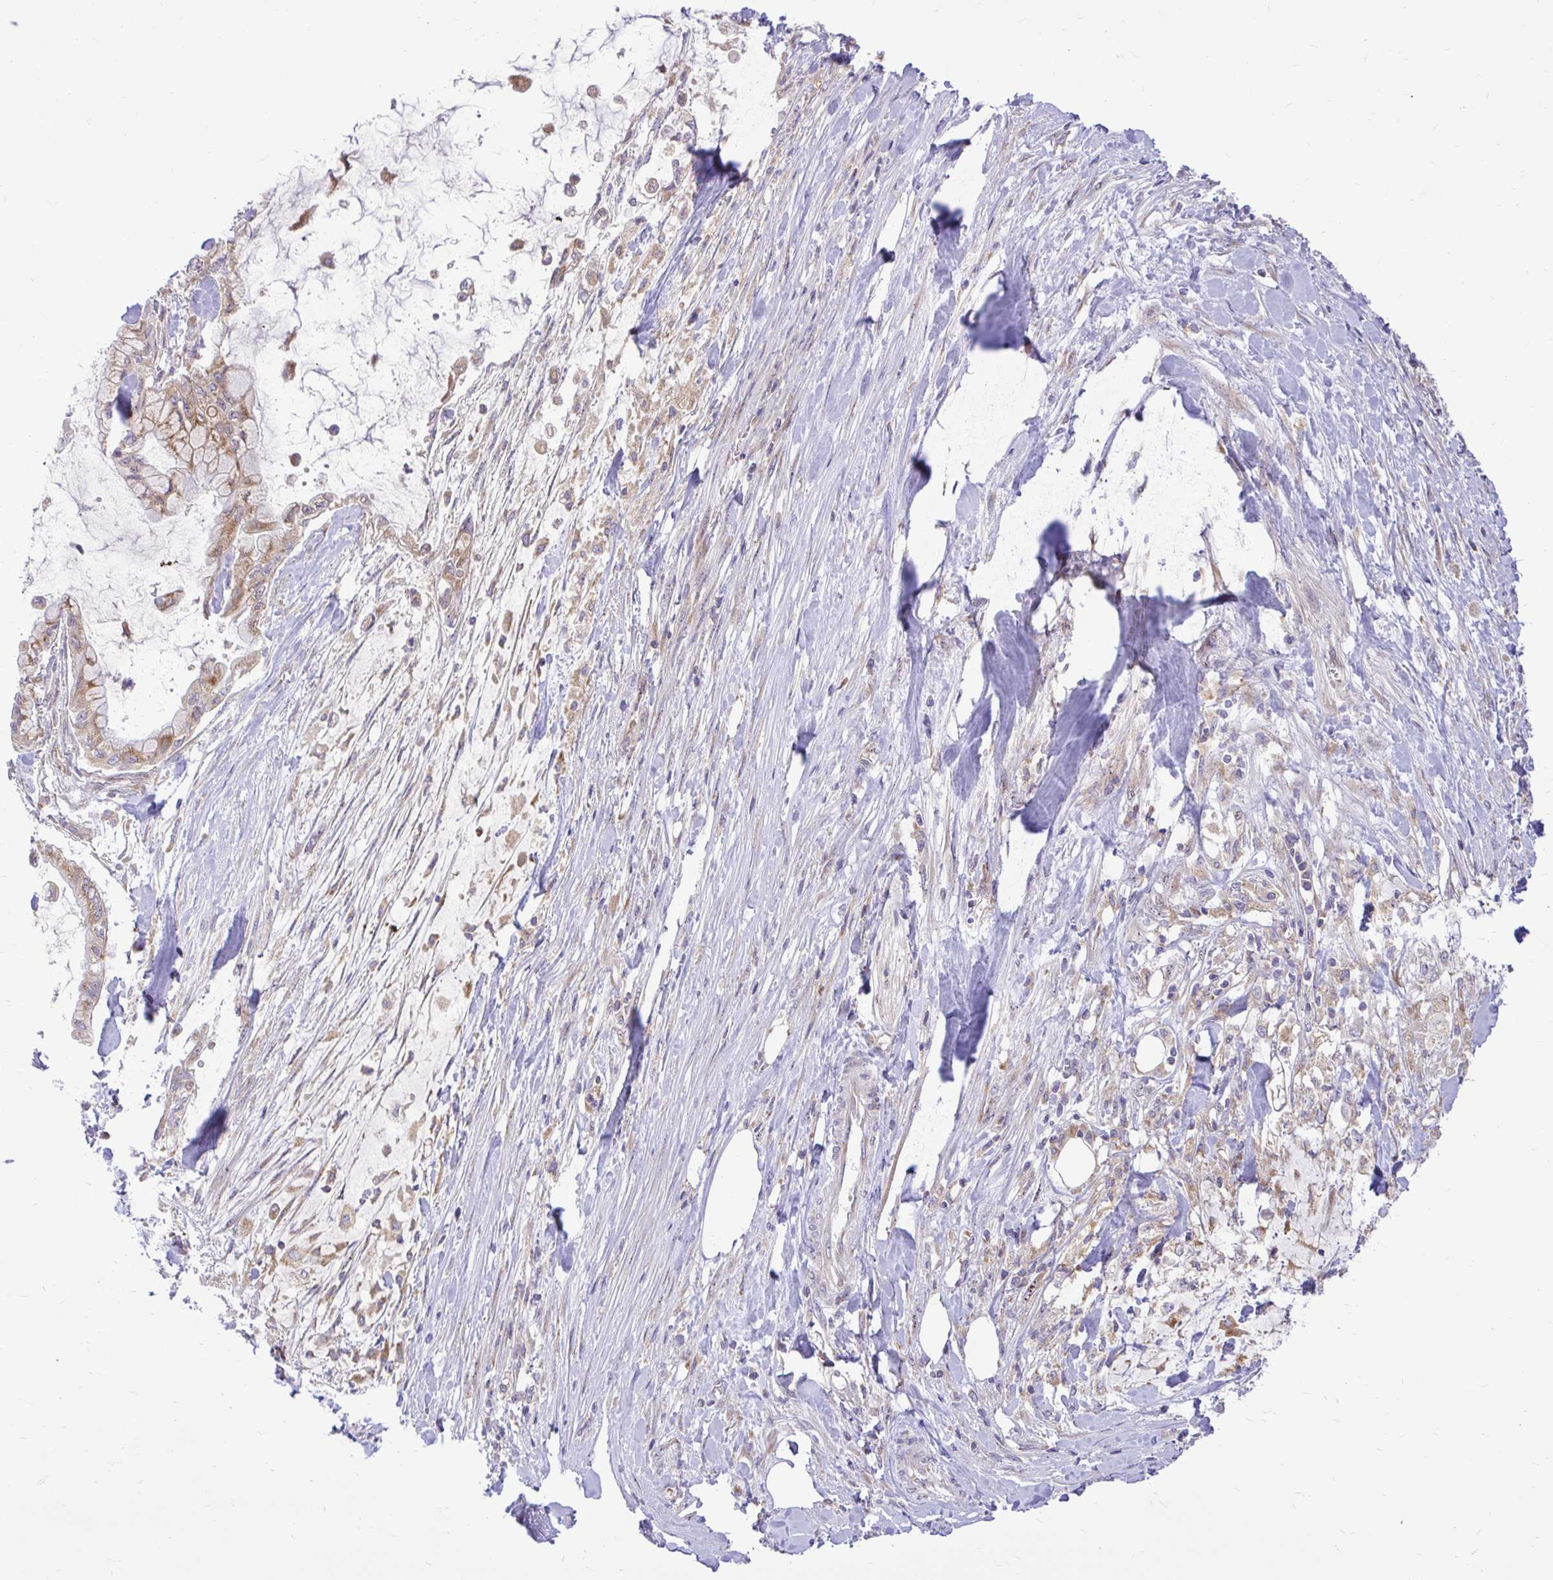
{"staining": {"intensity": "moderate", "quantity": ">75%", "location": "cytoplasmic/membranous"}, "tissue": "pancreatic cancer", "cell_type": "Tumor cells", "image_type": "cancer", "snomed": [{"axis": "morphology", "description": "Adenocarcinoma, NOS"}, {"axis": "topography", "description": "Pancreas"}], "caption": "IHC (DAB) staining of human pancreatic cancer (adenocarcinoma) displays moderate cytoplasmic/membranous protein positivity in about >75% of tumor cells. (IHC, brightfield microscopy, high magnification).", "gene": "VTI1B", "patient": {"sex": "male", "age": 48}}